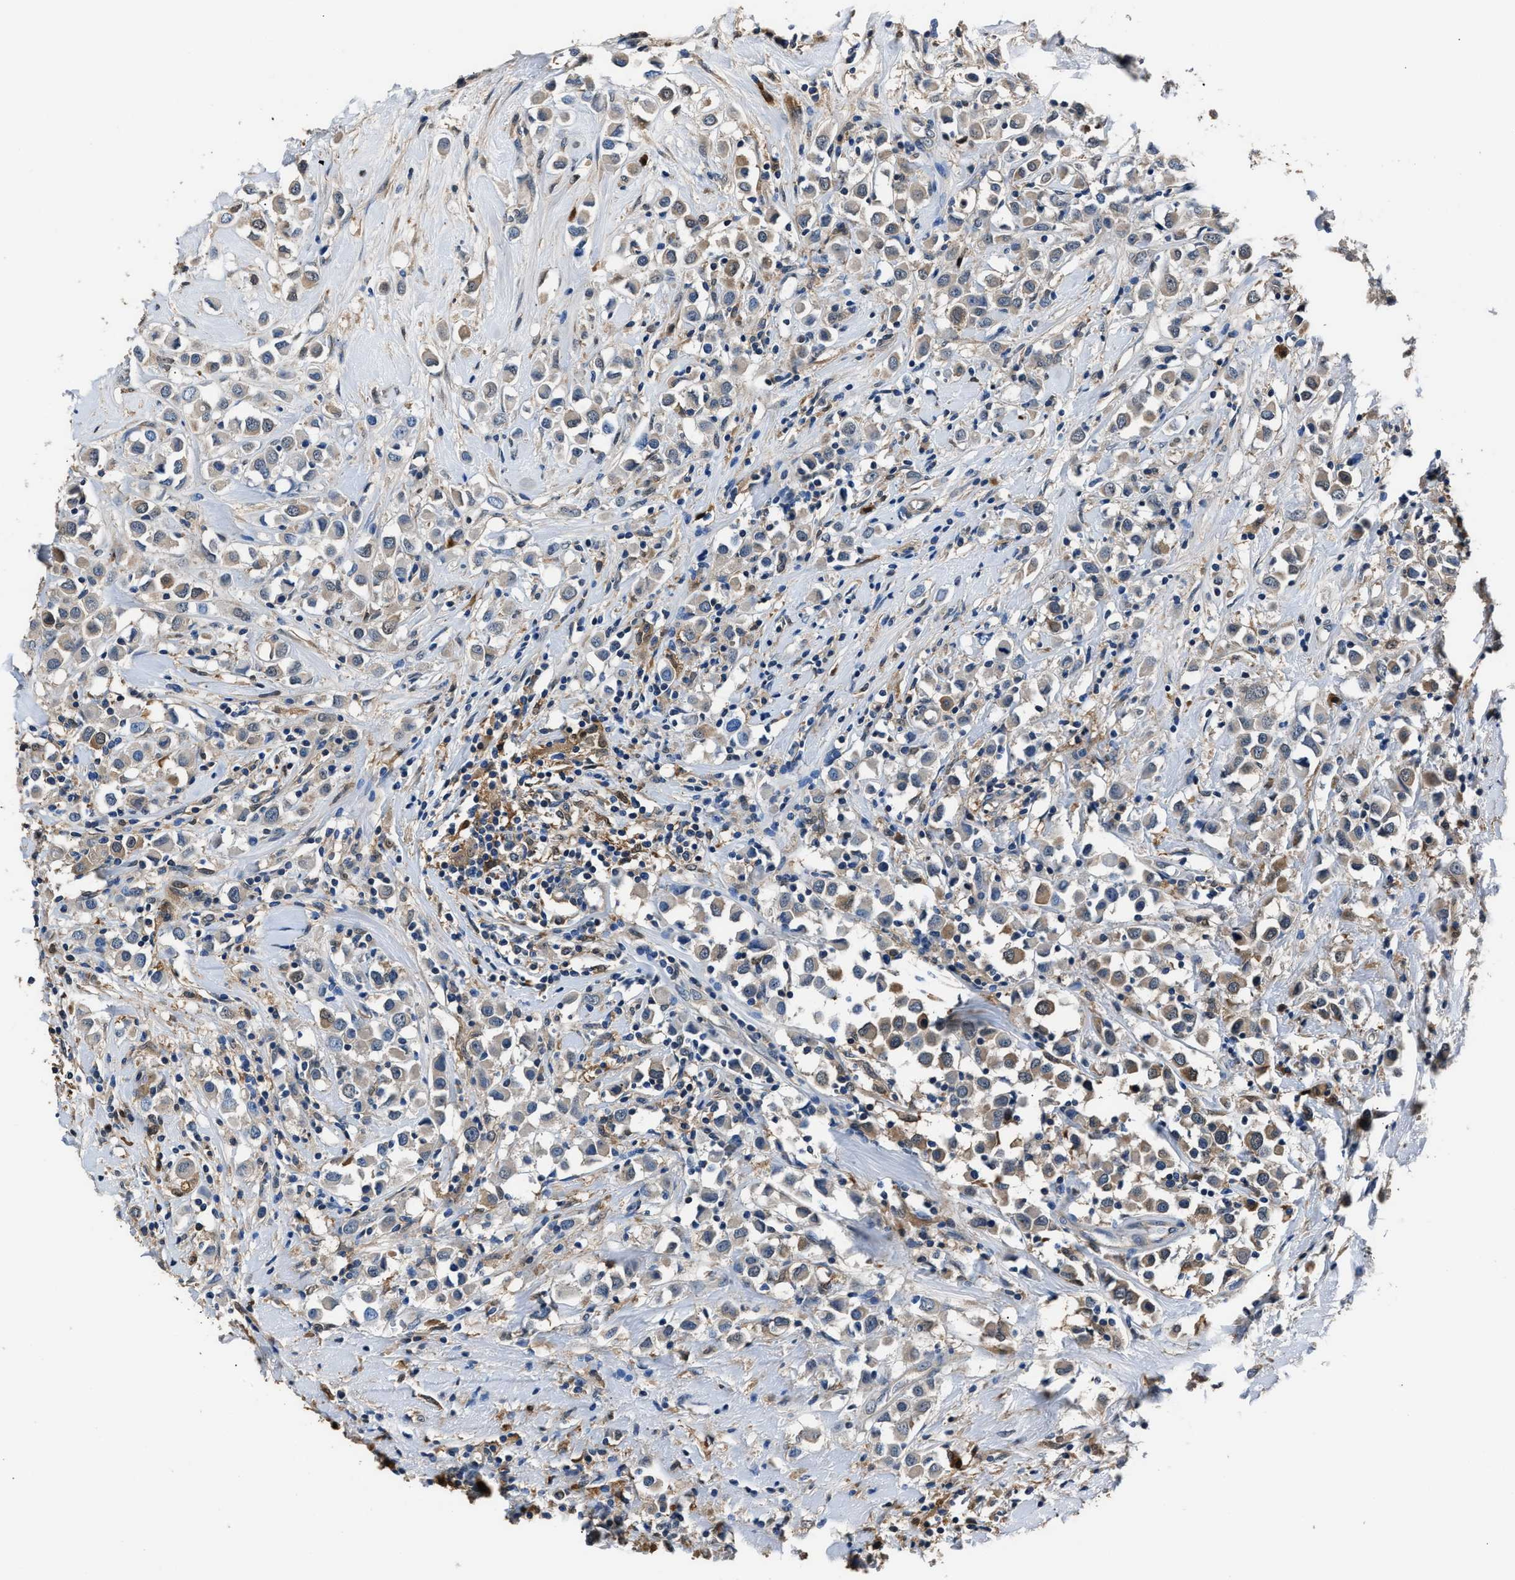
{"staining": {"intensity": "moderate", "quantity": "25%-75%", "location": "cytoplasmic/membranous"}, "tissue": "breast cancer", "cell_type": "Tumor cells", "image_type": "cancer", "snomed": [{"axis": "morphology", "description": "Duct carcinoma"}, {"axis": "topography", "description": "Breast"}], "caption": "Immunohistochemistry histopathology image of breast cancer stained for a protein (brown), which exhibits medium levels of moderate cytoplasmic/membranous expression in approximately 25%-75% of tumor cells.", "gene": "GSTP1", "patient": {"sex": "female", "age": 61}}